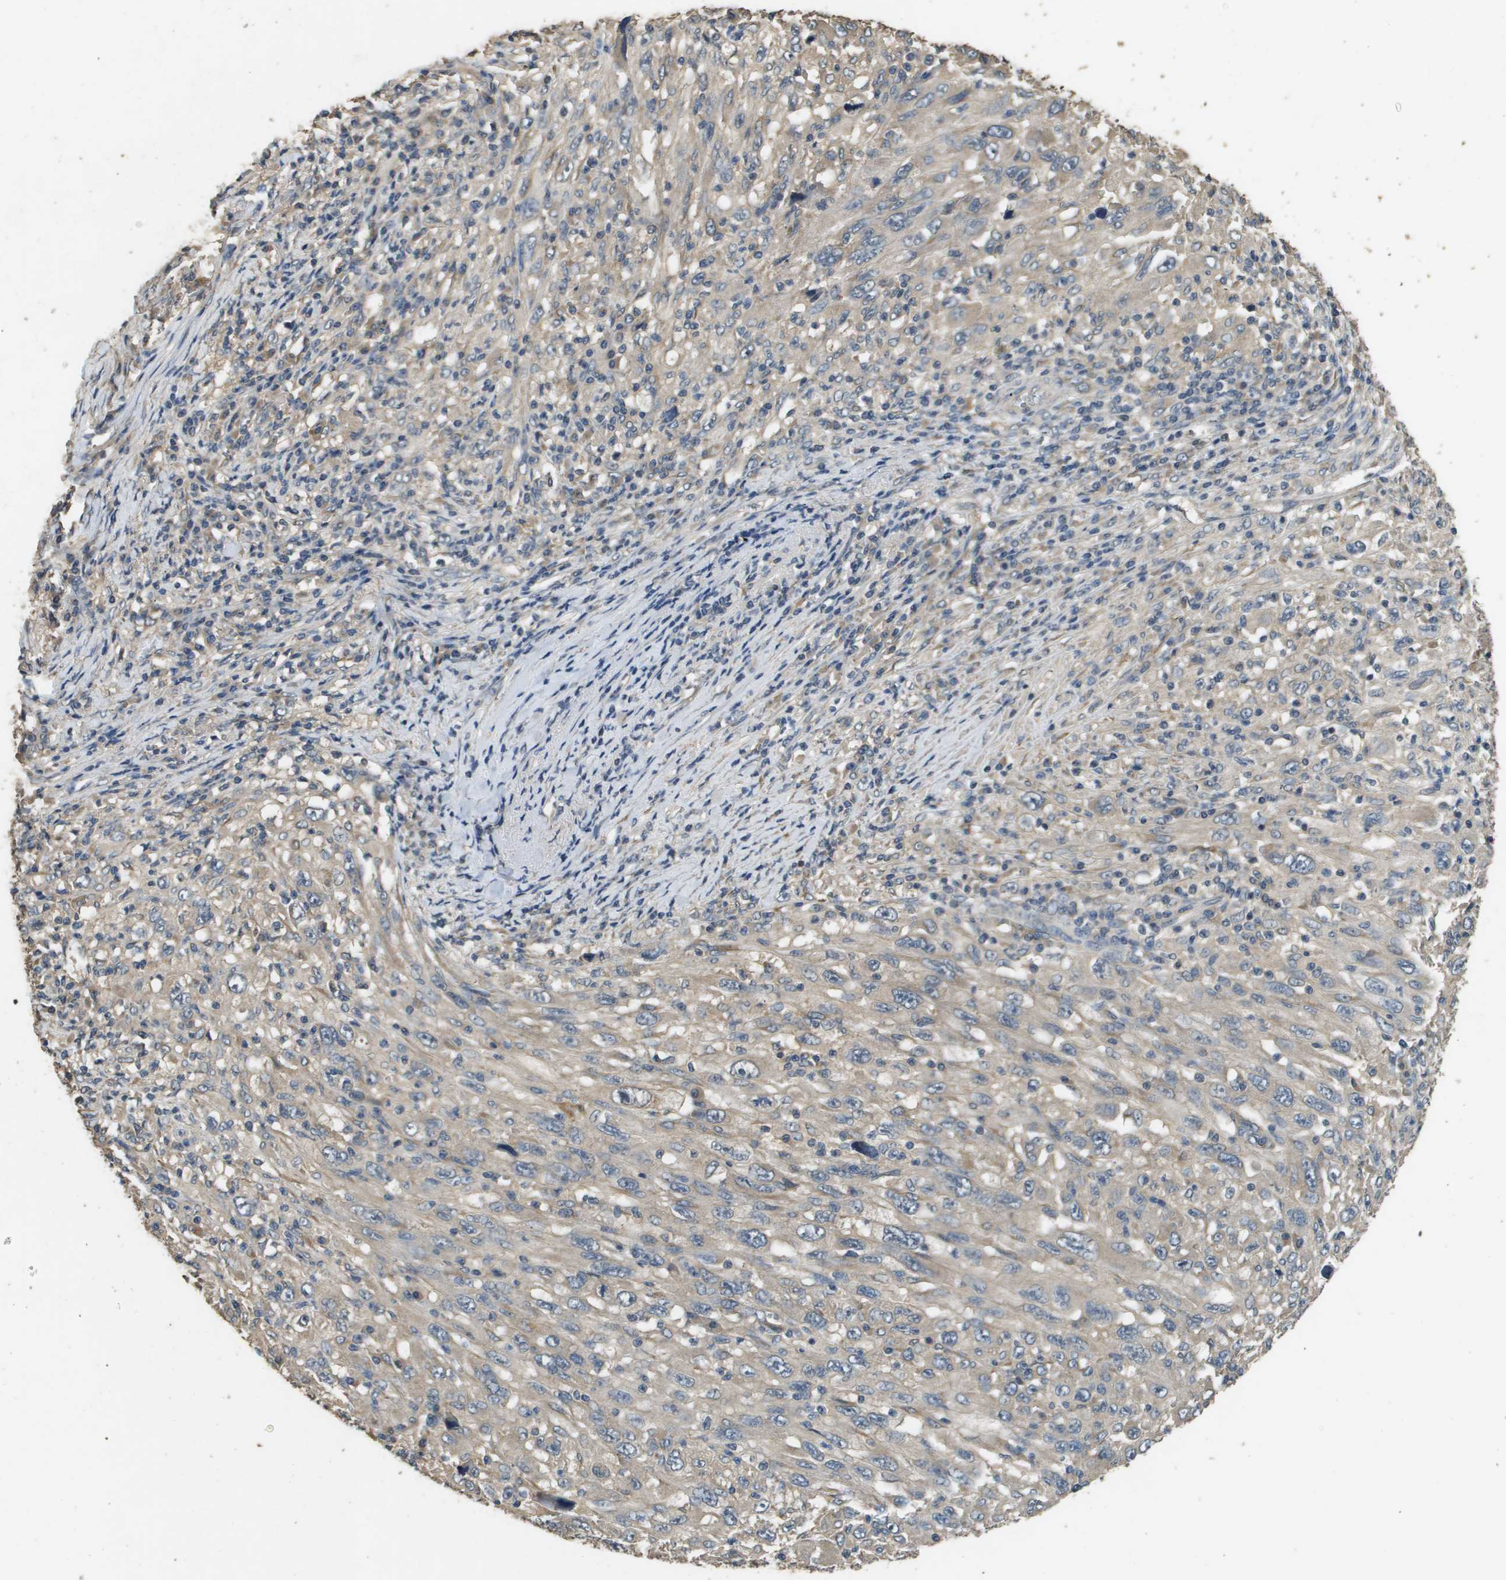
{"staining": {"intensity": "weak", "quantity": "<25%", "location": "cytoplasmic/membranous"}, "tissue": "melanoma", "cell_type": "Tumor cells", "image_type": "cancer", "snomed": [{"axis": "morphology", "description": "Malignant melanoma, Metastatic site"}, {"axis": "topography", "description": "Skin"}], "caption": "There is no significant positivity in tumor cells of malignant melanoma (metastatic site).", "gene": "RAB6B", "patient": {"sex": "female", "age": 56}}